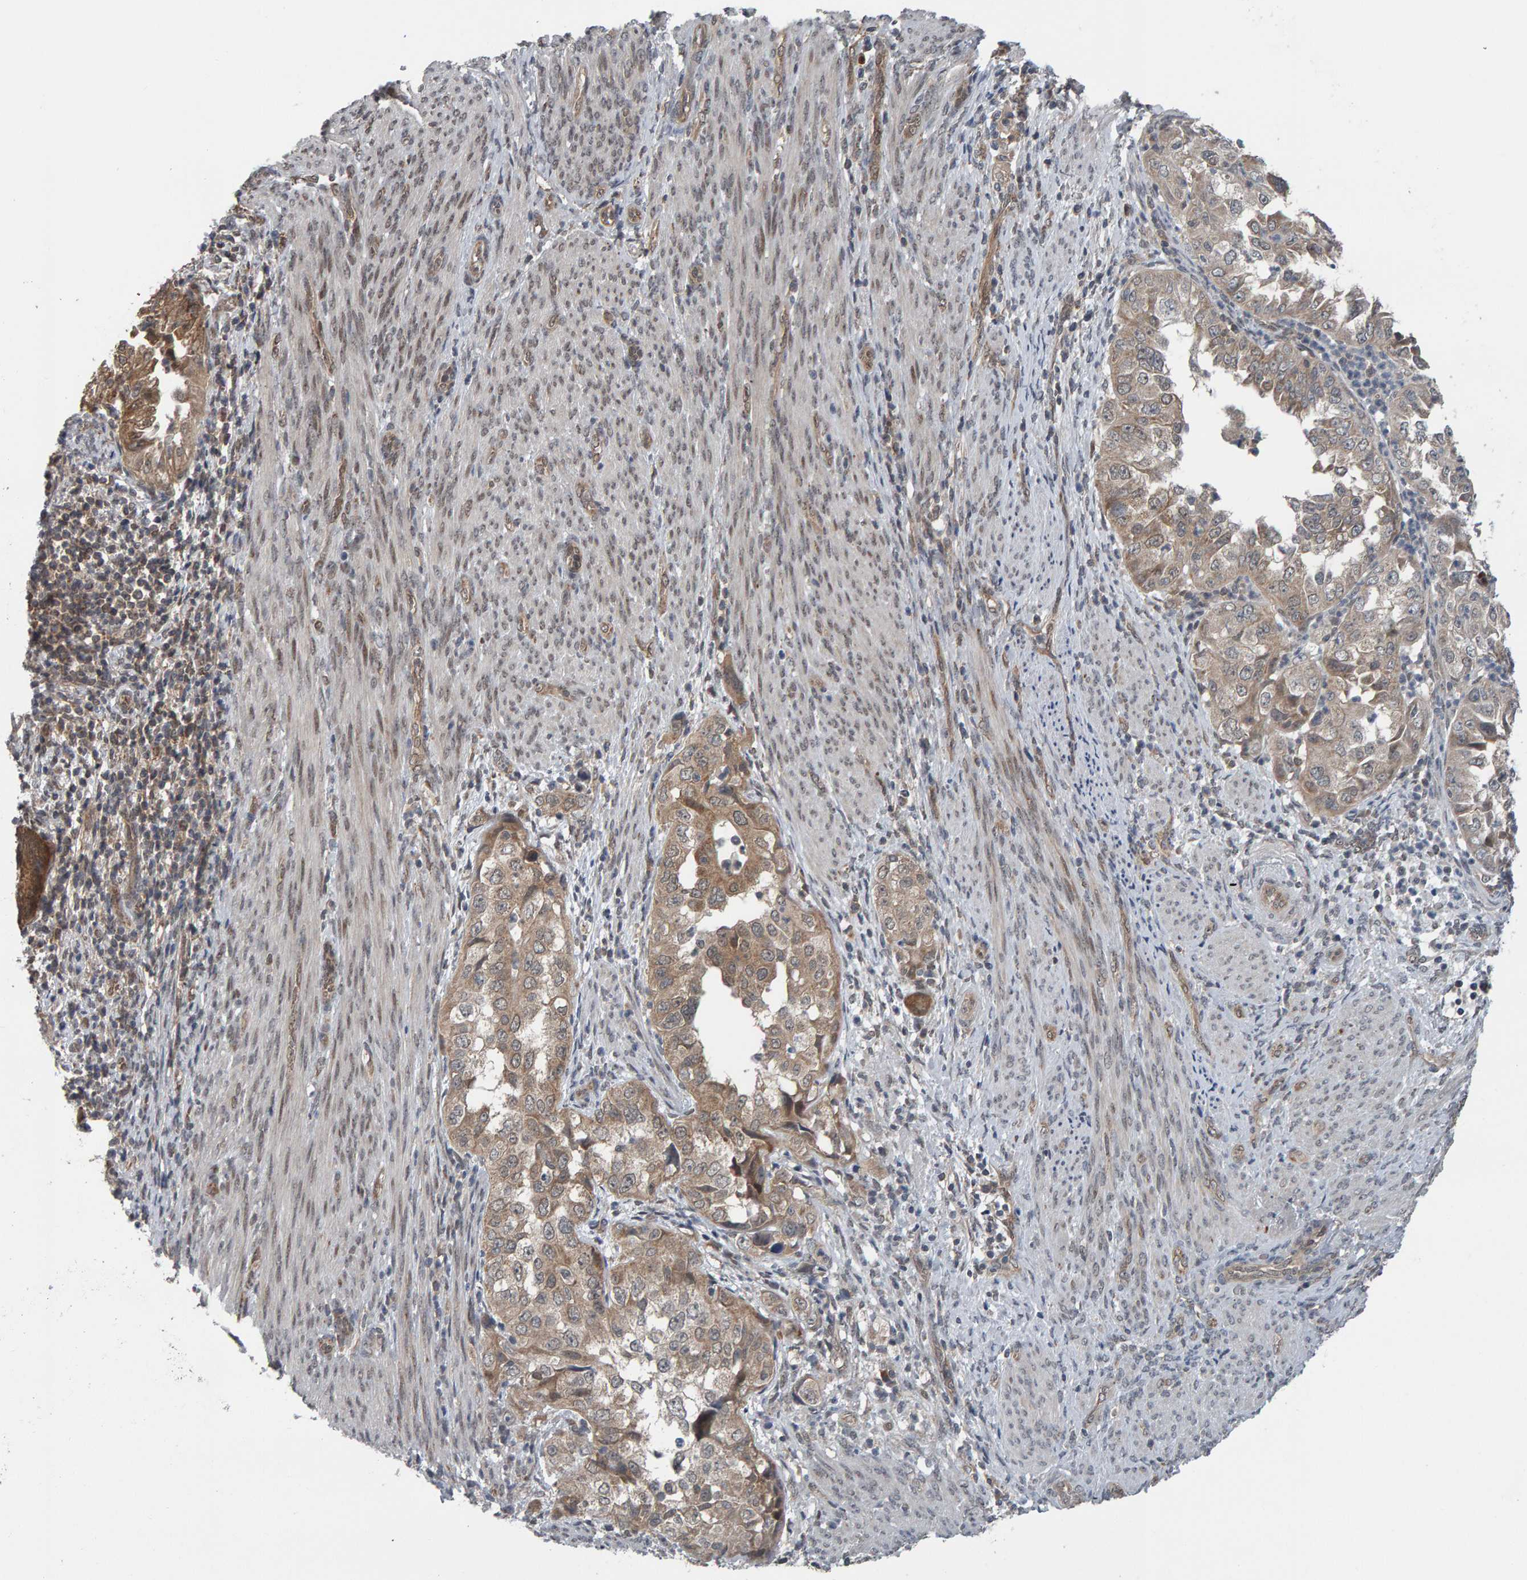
{"staining": {"intensity": "weak", "quantity": "25%-75%", "location": "cytoplasmic/membranous"}, "tissue": "endometrial cancer", "cell_type": "Tumor cells", "image_type": "cancer", "snomed": [{"axis": "morphology", "description": "Adenocarcinoma, NOS"}, {"axis": "topography", "description": "Endometrium"}], "caption": "An immunohistochemistry photomicrograph of neoplastic tissue is shown. Protein staining in brown labels weak cytoplasmic/membranous positivity in endometrial adenocarcinoma within tumor cells. The protein of interest is stained brown, and the nuclei are stained in blue (DAB (3,3'-diaminobenzidine) IHC with brightfield microscopy, high magnification).", "gene": "COASY", "patient": {"sex": "female", "age": 85}}